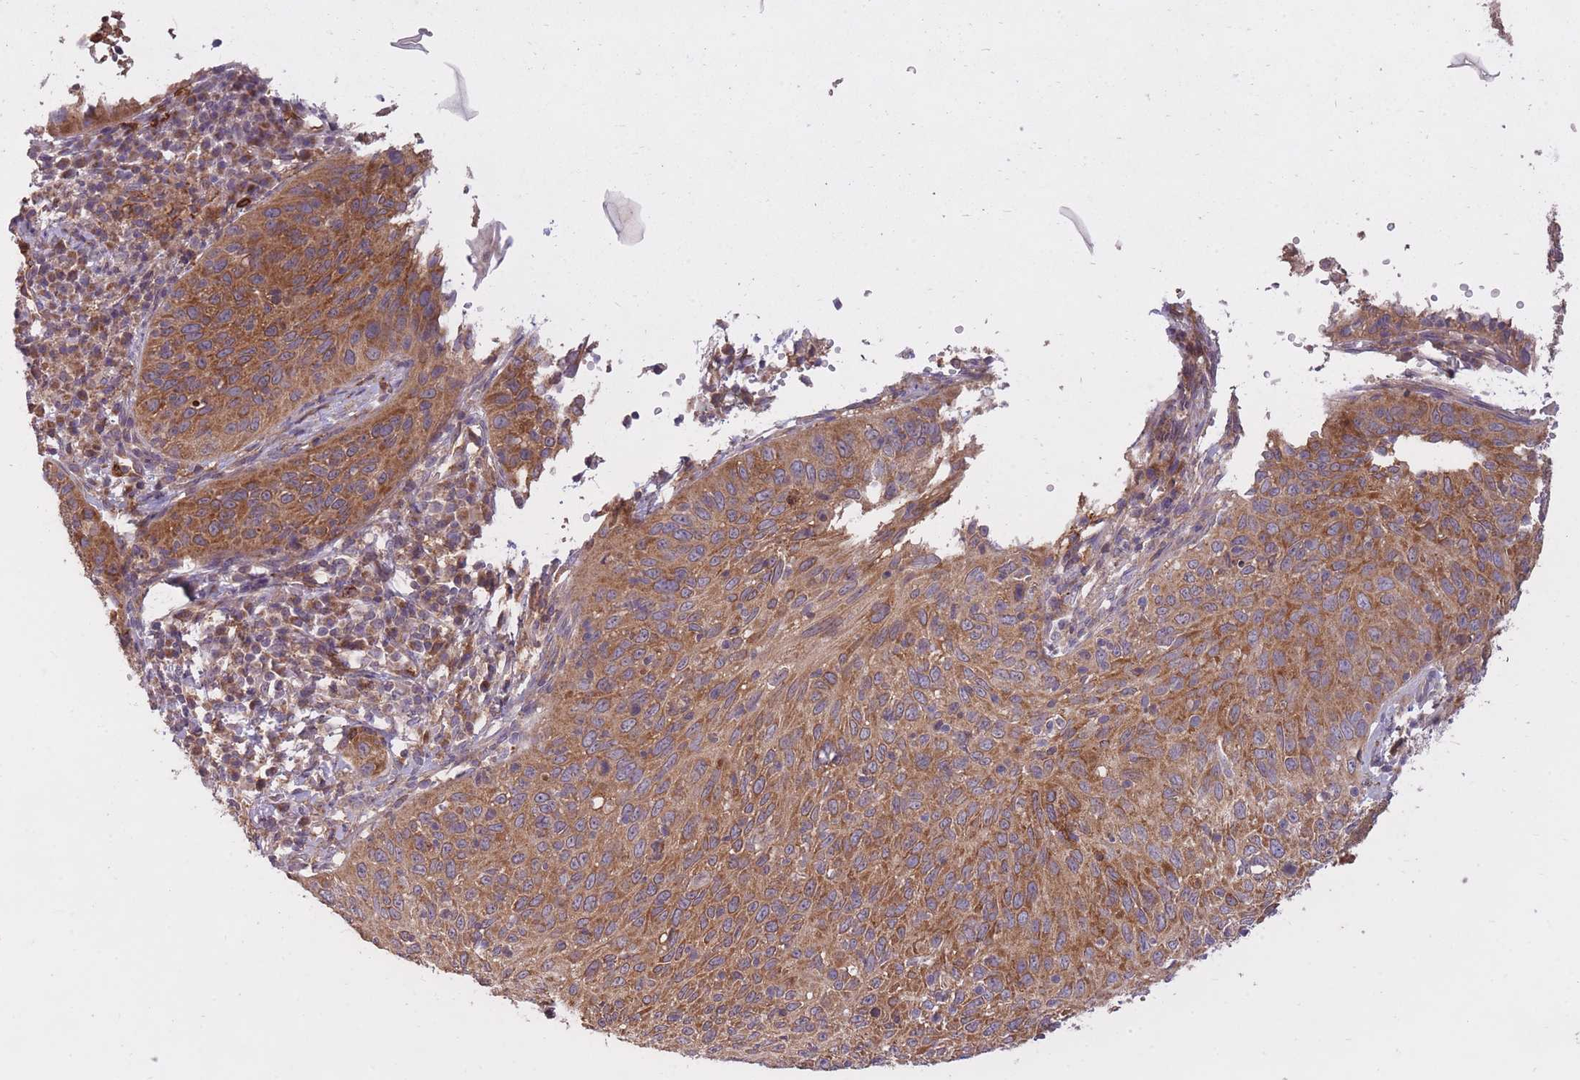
{"staining": {"intensity": "moderate", "quantity": ">75%", "location": "cytoplasmic/membranous"}, "tissue": "cervical cancer", "cell_type": "Tumor cells", "image_type": "cancer", "snomed": [{"axis": "morphology", "description": "Squamous cell carcinoma, NOS"}, {"axis": "topography", "description": "Cervix"}], "caption": "Brown immunohistochemical staining in cervical cancer reveals moderate cytoplasmic/membranous expression in about >75% of tumor cells.", "gene": "IGF2BP2", "patient": {"sex": "female", "age": 30}}